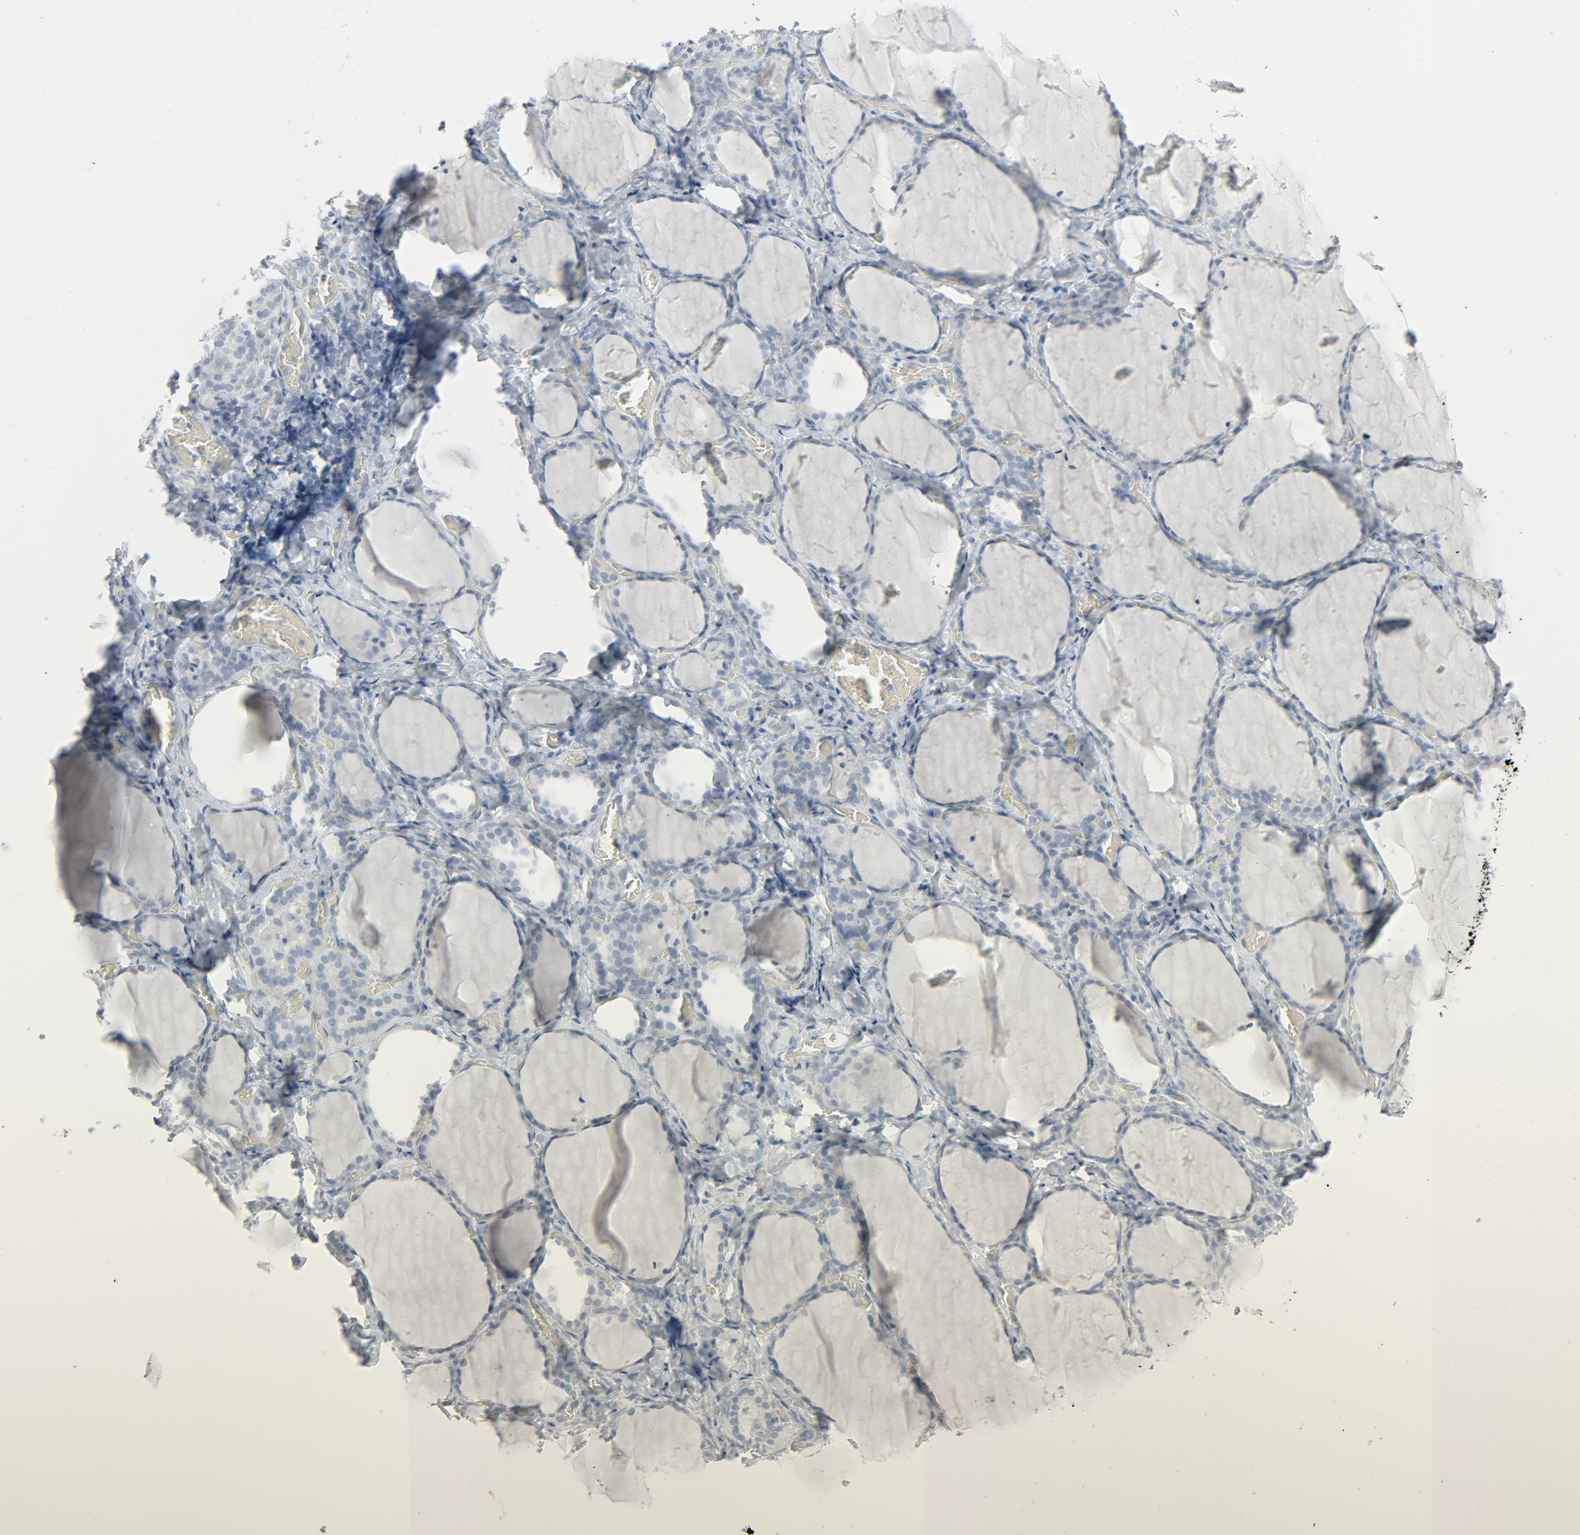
{"staining": {"intensity": "negative", "quantity": "none", "location": "none"}, "tissue": "thyroid gland", "cell_type": "Glandular cells", "image_type": "normal", "snomed": [{"axis": "morphology", "description": "Normal tissue, NOS"}, {"axis": "morphology", "description": "Papillary adenocarcinoma, NOS"}, {"axis": "topography", "description": "Thyroid gland"}], "caption": "Human thyroid gland stained for a protein using immunohistochemistry (IHC) reveals no positivity in glandular cells.", "gene": "FGFR3", "patient": {"sex": "female", "age": 30}}